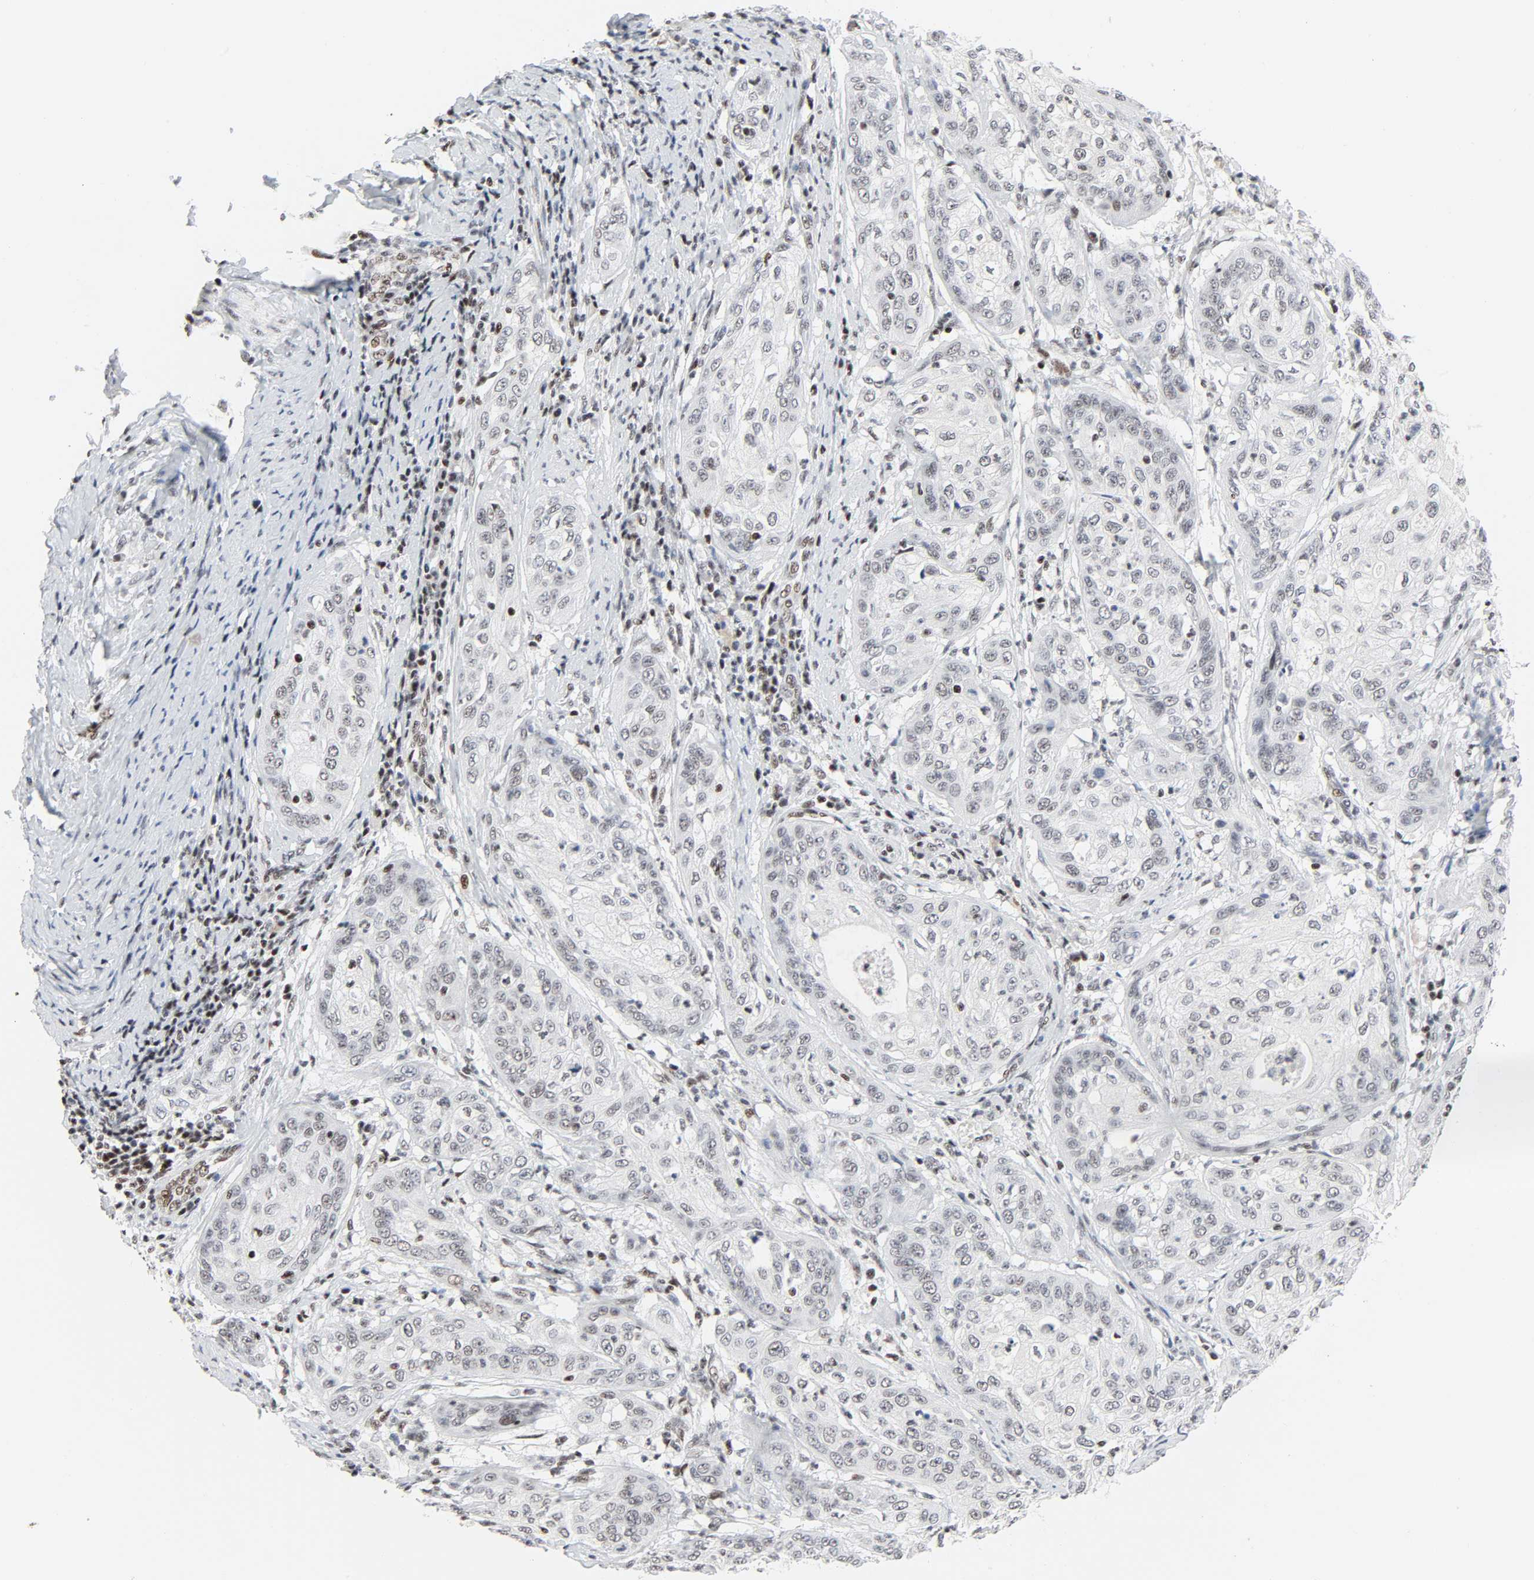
{"staining": {"intensity": "weak", "quantity": "<25%", "location": "nuclear"}, "tissue": "cervical cancer", "cell_type": "Tumor cells", "image_type": "cancer", "snomed": [{"axis": "morphology", "description": "Adenocarcinoma, NOS"}, {"axis": "topography", "description": "Cervix"}], "caption": "Immunohistochemistry (IHC) micrograph of cervical adenocarcinoma stained for a protein (brown), which shows no positivity in tumor cells. The staining was performed using DAB (3,3'-diaminobenzidine) to visualize the protein expression in brown, while the nuclei were stained in blue with hematoxylin (Magnification: 20x).", "gene": "GABPA", "patient": {"sex": "female", "age": 36}}